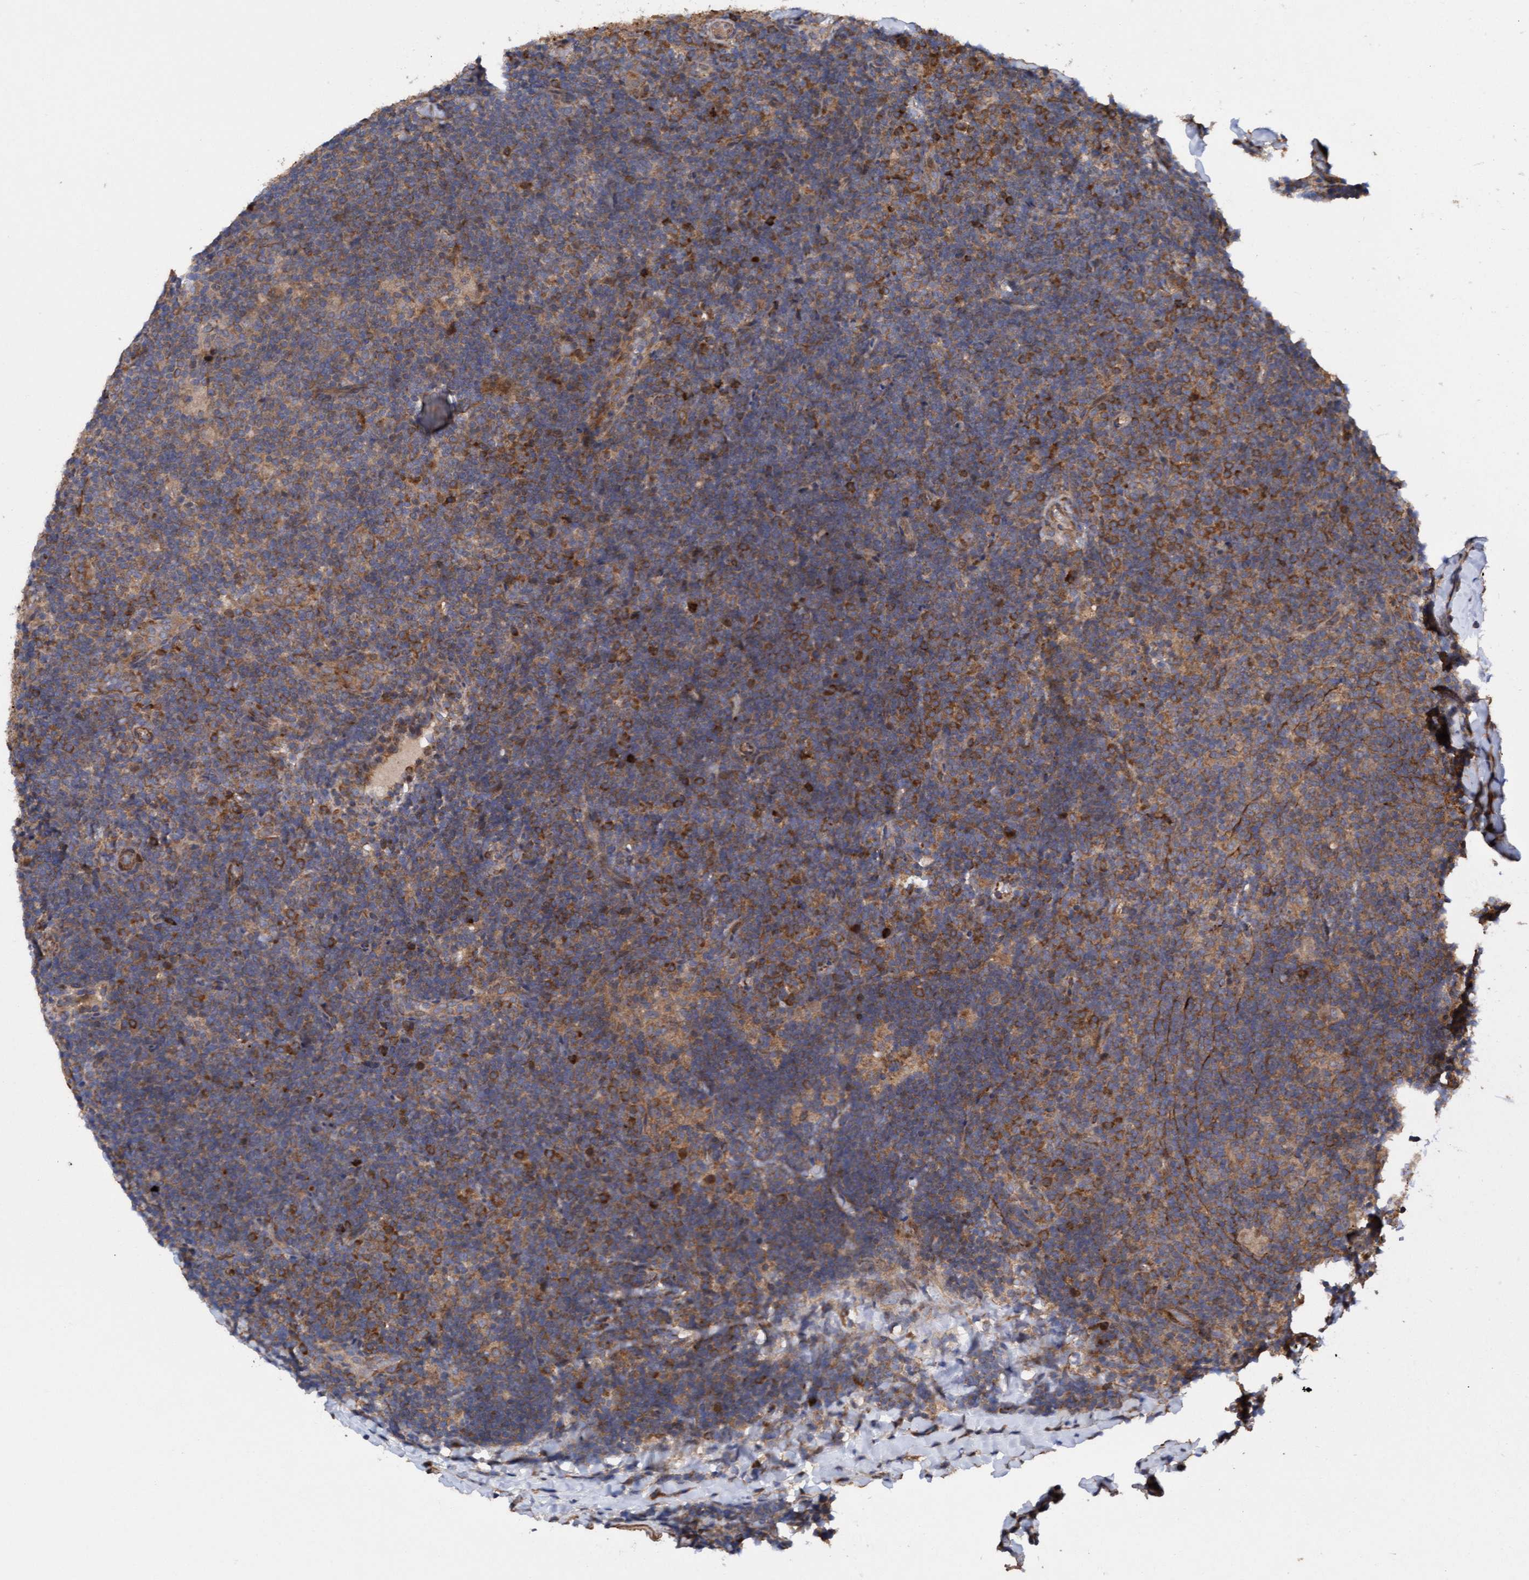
{"staining": {"intensity": "weak", "quantity": "25%-75%", "location": "cytoplasmic/membranous"}, "tissue": "lymphoma", "cell_type": "Tumor cells", "image_type": "cancer", "snomed": [{"axis": "morphology", "description": "Hodgkin's disease, NOS"}, {"axis": "topography", "description": "Lymph node"}], "caption": "Immunohistochemistry (IHC) photomicrograph of neoplastic tissue: human lymphoma stained using IHC displays low levels of weak protein expression localized specifically in the cytoplasmic/membranous of tumor cells, appearing as a cytoplasmic/membranous brown color.", "gene": "ELP5", "patient": {"sex": "female", "age": 57}}